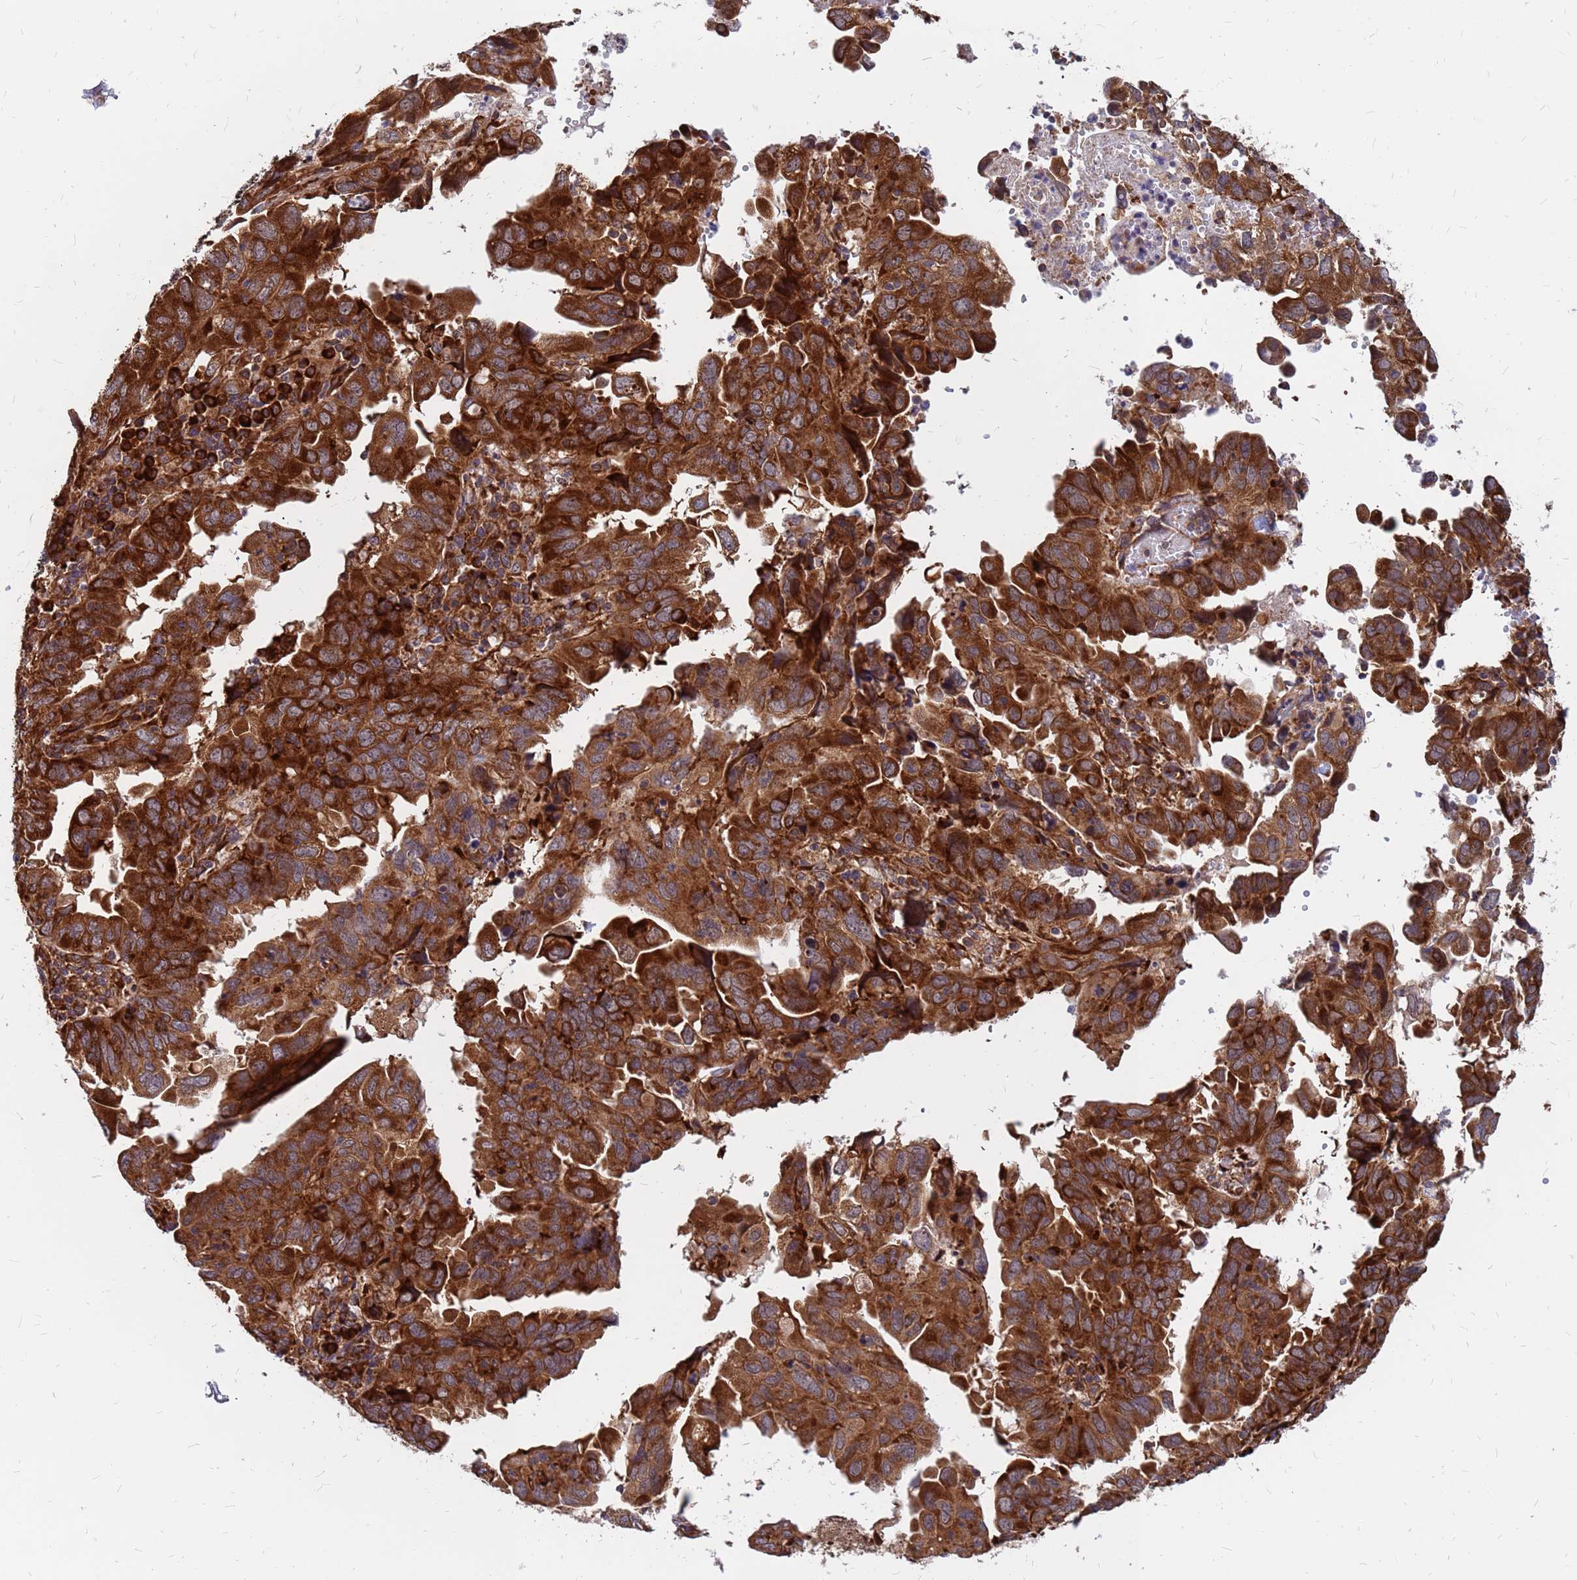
{"staining": {"intensity": "strong", "quantity": ">75%", "location": "cytoplasmic/membranous"}, "tissue": "endometrial cancer", "cell_type": "Tumor cells", "image_type": "cancer", "snomed": [{"axis": "morphology", "description": "Adenocarcinoma, NOS"}, {"axis": "topography", "description": "Uterus"}], "caption": "A high-resolution histopathology image shows immunohistochemistry (IHC) staining of adenocarcinoma (endometrial), which displays strong cytoplasmic/membranous expression in approximately >75% of tumor cells.", "gene": "RPL8", "patient": {"sex": "female", "age": 77}}